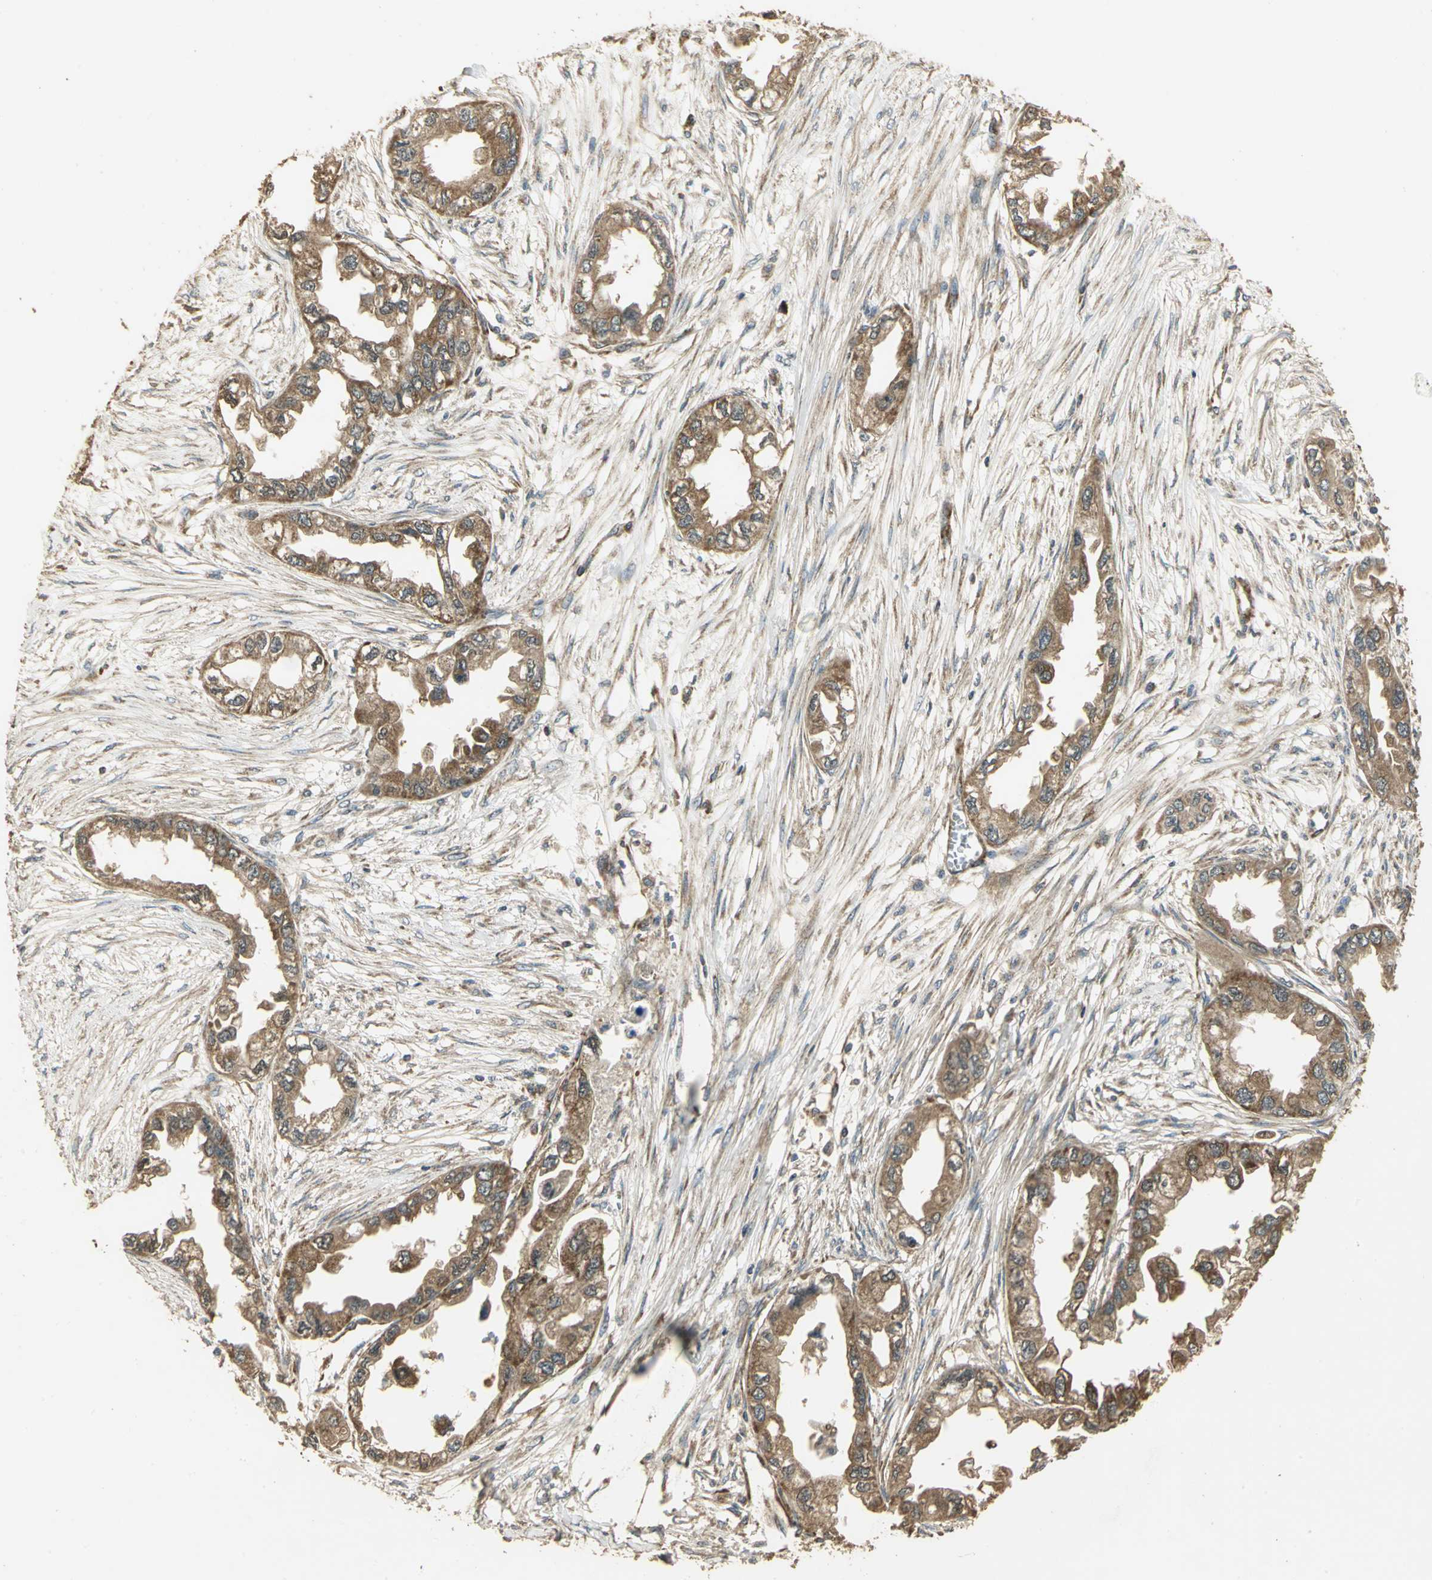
{"staining": {"intensity": "strong", "quantity": ">75%", "location": "cytoplasmic/membranous"}, "tissue": "endometrial cancer", "cell_type": "Tumor cells", "image_type": "cancer", "snomed": [{"axis": "morphology", "description": "Adenocarcinoma, NOS"}, {"axis": "topography", "description": "Endometrium"}], "caption": "Immunohistochemical staining of human endometrial cancer (adenocarcinoma) displays strong cytoplasmic/membranous protein positivity in about >75% of tumor cells.", "gene": "KANK1", "patient": {"sex": "female", "age": 67}}